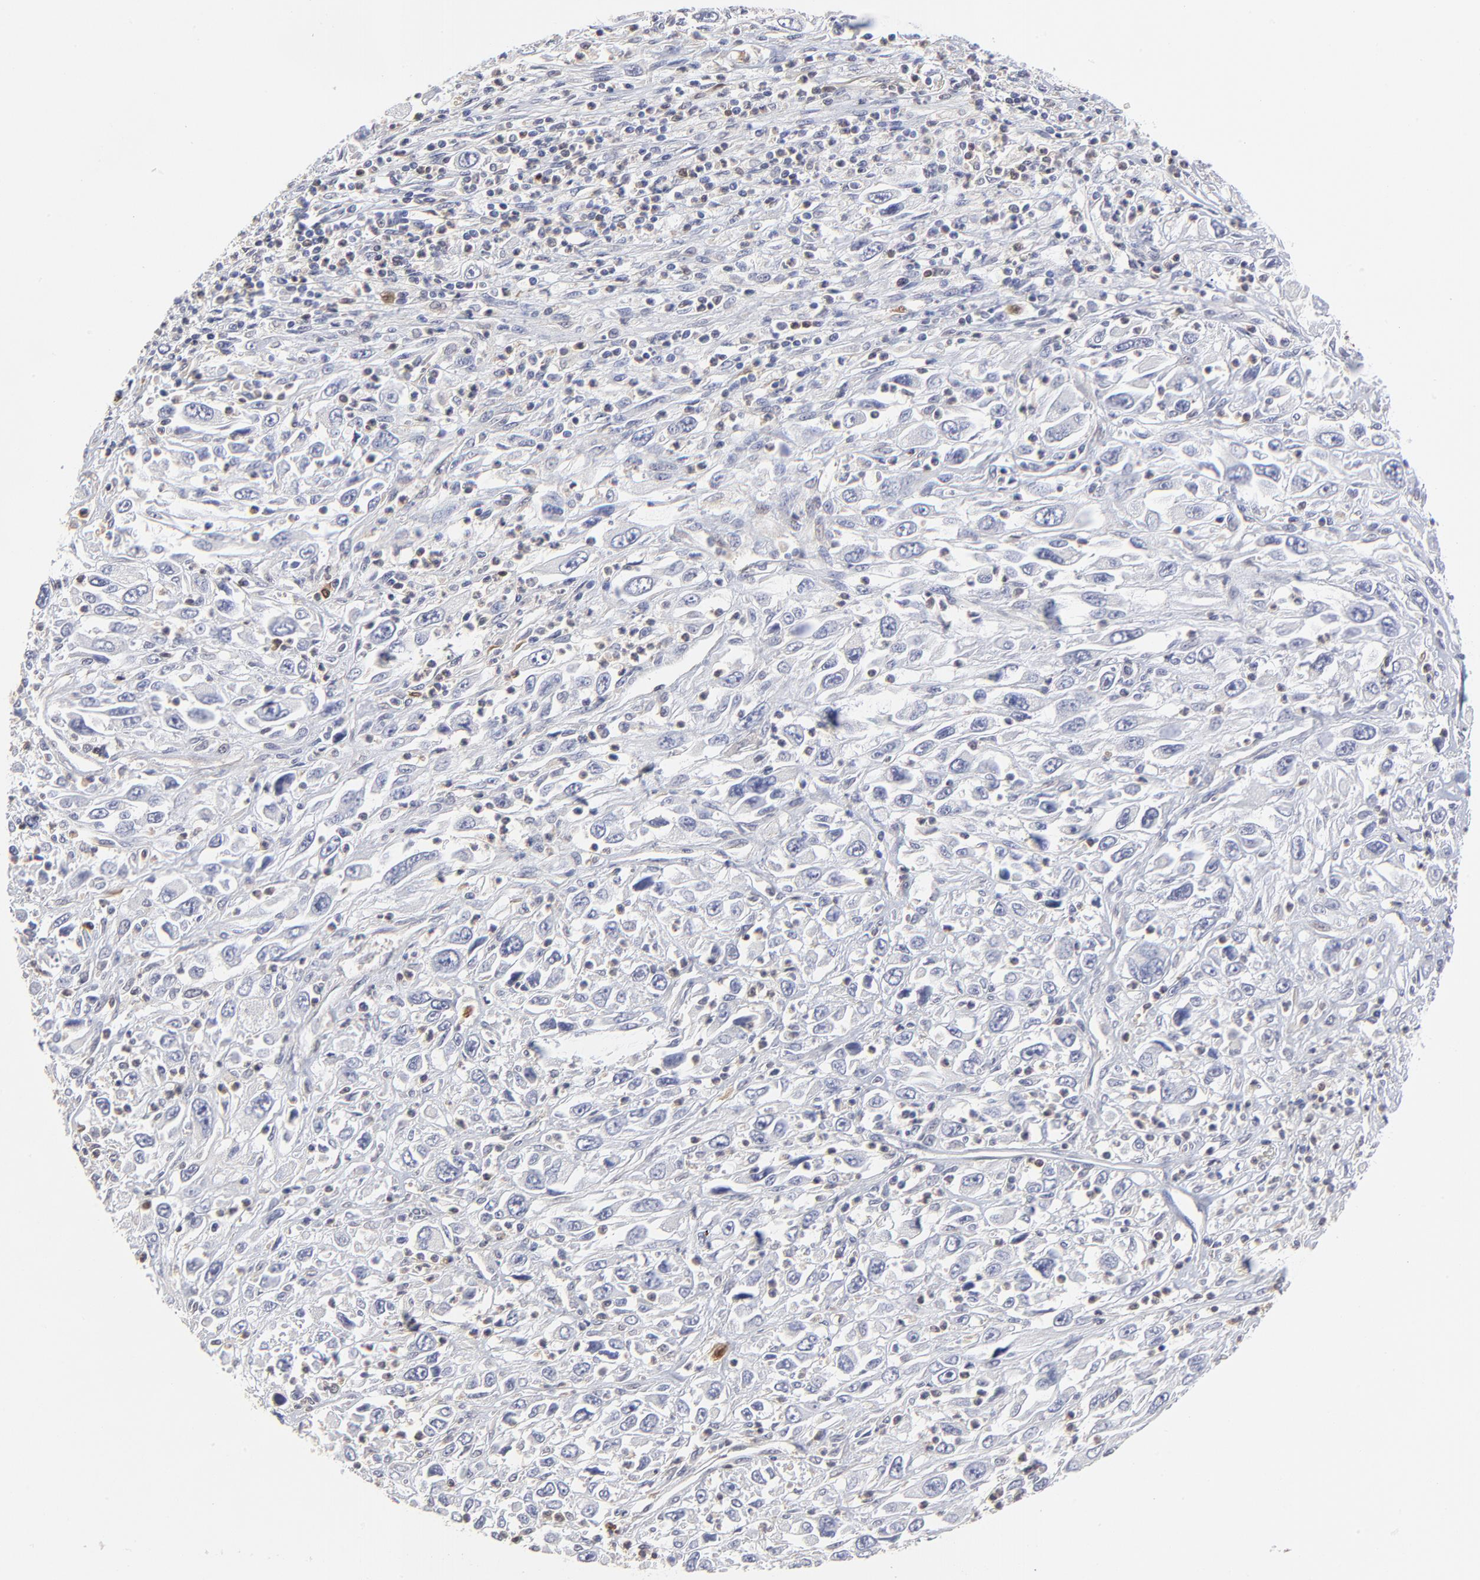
{"staining": {"intensity": "negative", "quantity": "none", "location": "none"}, "tissue": "melanoma", "cell_type": "Tumor cells", "image_type": "cancer", "snomed": [{"axis": "morphology", "description": "Malignant melanoma, Metastatic site"}, {"axis": "topography", "description": "Skin"}], "caption": "High magnification brightfield microscopy of melanoma stained with DAB (brown) and counterstained with hematoxylin (blue): tumor cells show no significant staining.", "gene": "CASP3", "patient": {"sex": "female", "age": 56}}